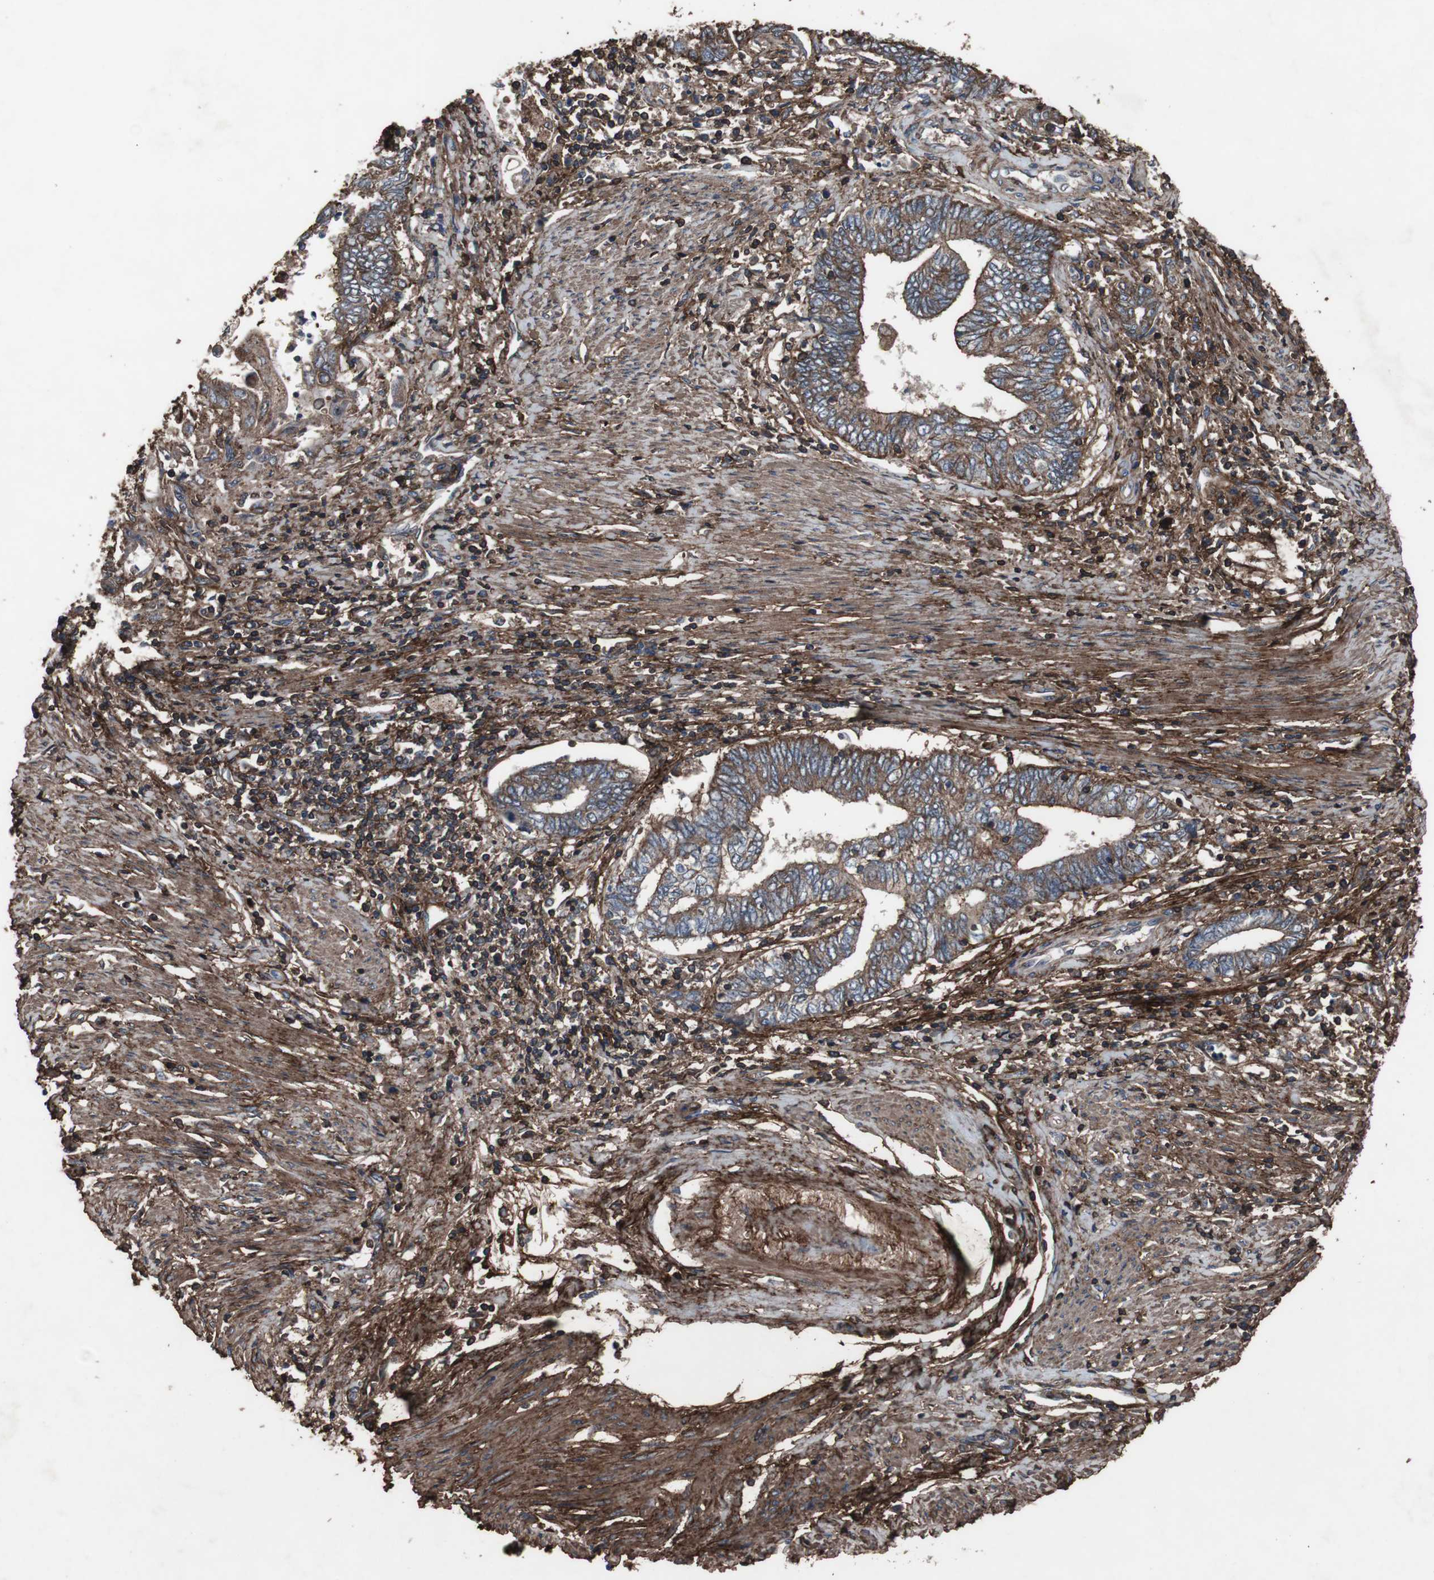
{"staining": {"intensity": "moderate", "quantity": ">75%", "location": "cytoplasmic/membranous"}, "tissue": "endometrial cancer", "cell_type": "Tumor cells", "image_type": "cancer", "snomed": [{"axis": "morphology", "description": "Adenocarcinoma, NOS"}, {"axis": "topography", "description": "Uterus"}, {"axis": "topography", "description": "Endometrium"}], "caption": "Protein expression by immunohistochemistry (IHC) reveals moderate cytoplasmic/membranous expression in about >75% of tumor cells in endometrial cancer. The staining was performed using DAB (3,3'-diaminobenzidine), with brown indicating positive protein expression. Nuclei are stained blue with hematoxylin.", "gene": "COL6A2", "patient": {"sex": "female", "age": 70}}